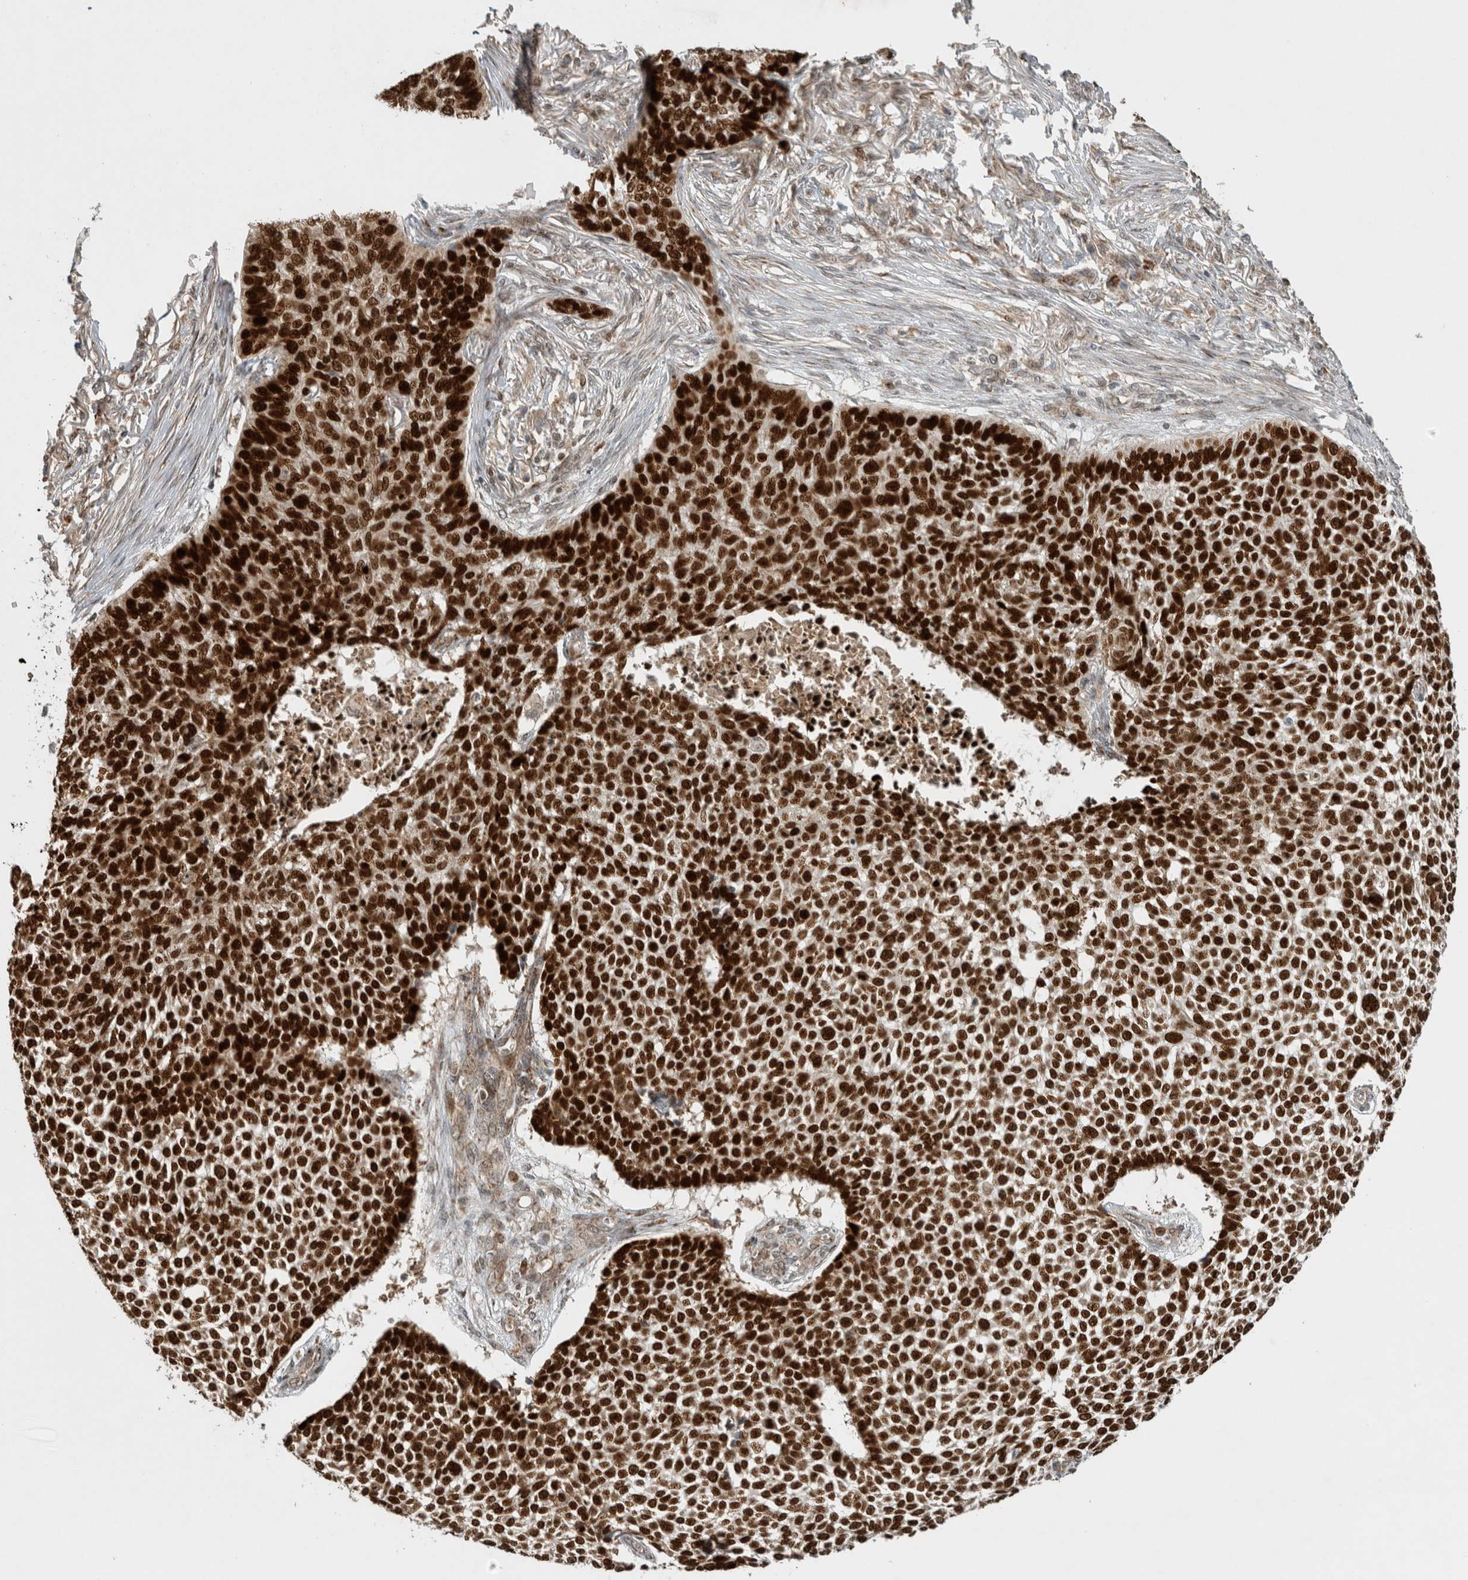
{"staining": {"intensity": "strong", "quantity": ">75%", "location": "nuclear"}, "tissue": "skin cancer", "cell_type": "Tumor cells", "image_type": "cancer", "snomed": [{"axis": "morphology", "description": "Basal cell carcinoma"}, {"axis": "topography", "description": "Skin"}], "caption": "About >75% of tumor cells in skin basal cell carcinoma reveal strong nuclear protein positivity as visualized by brown immunohistochemical staining.", "gene": "INSRR", "patient": {"sex": "male", "age": 85}}